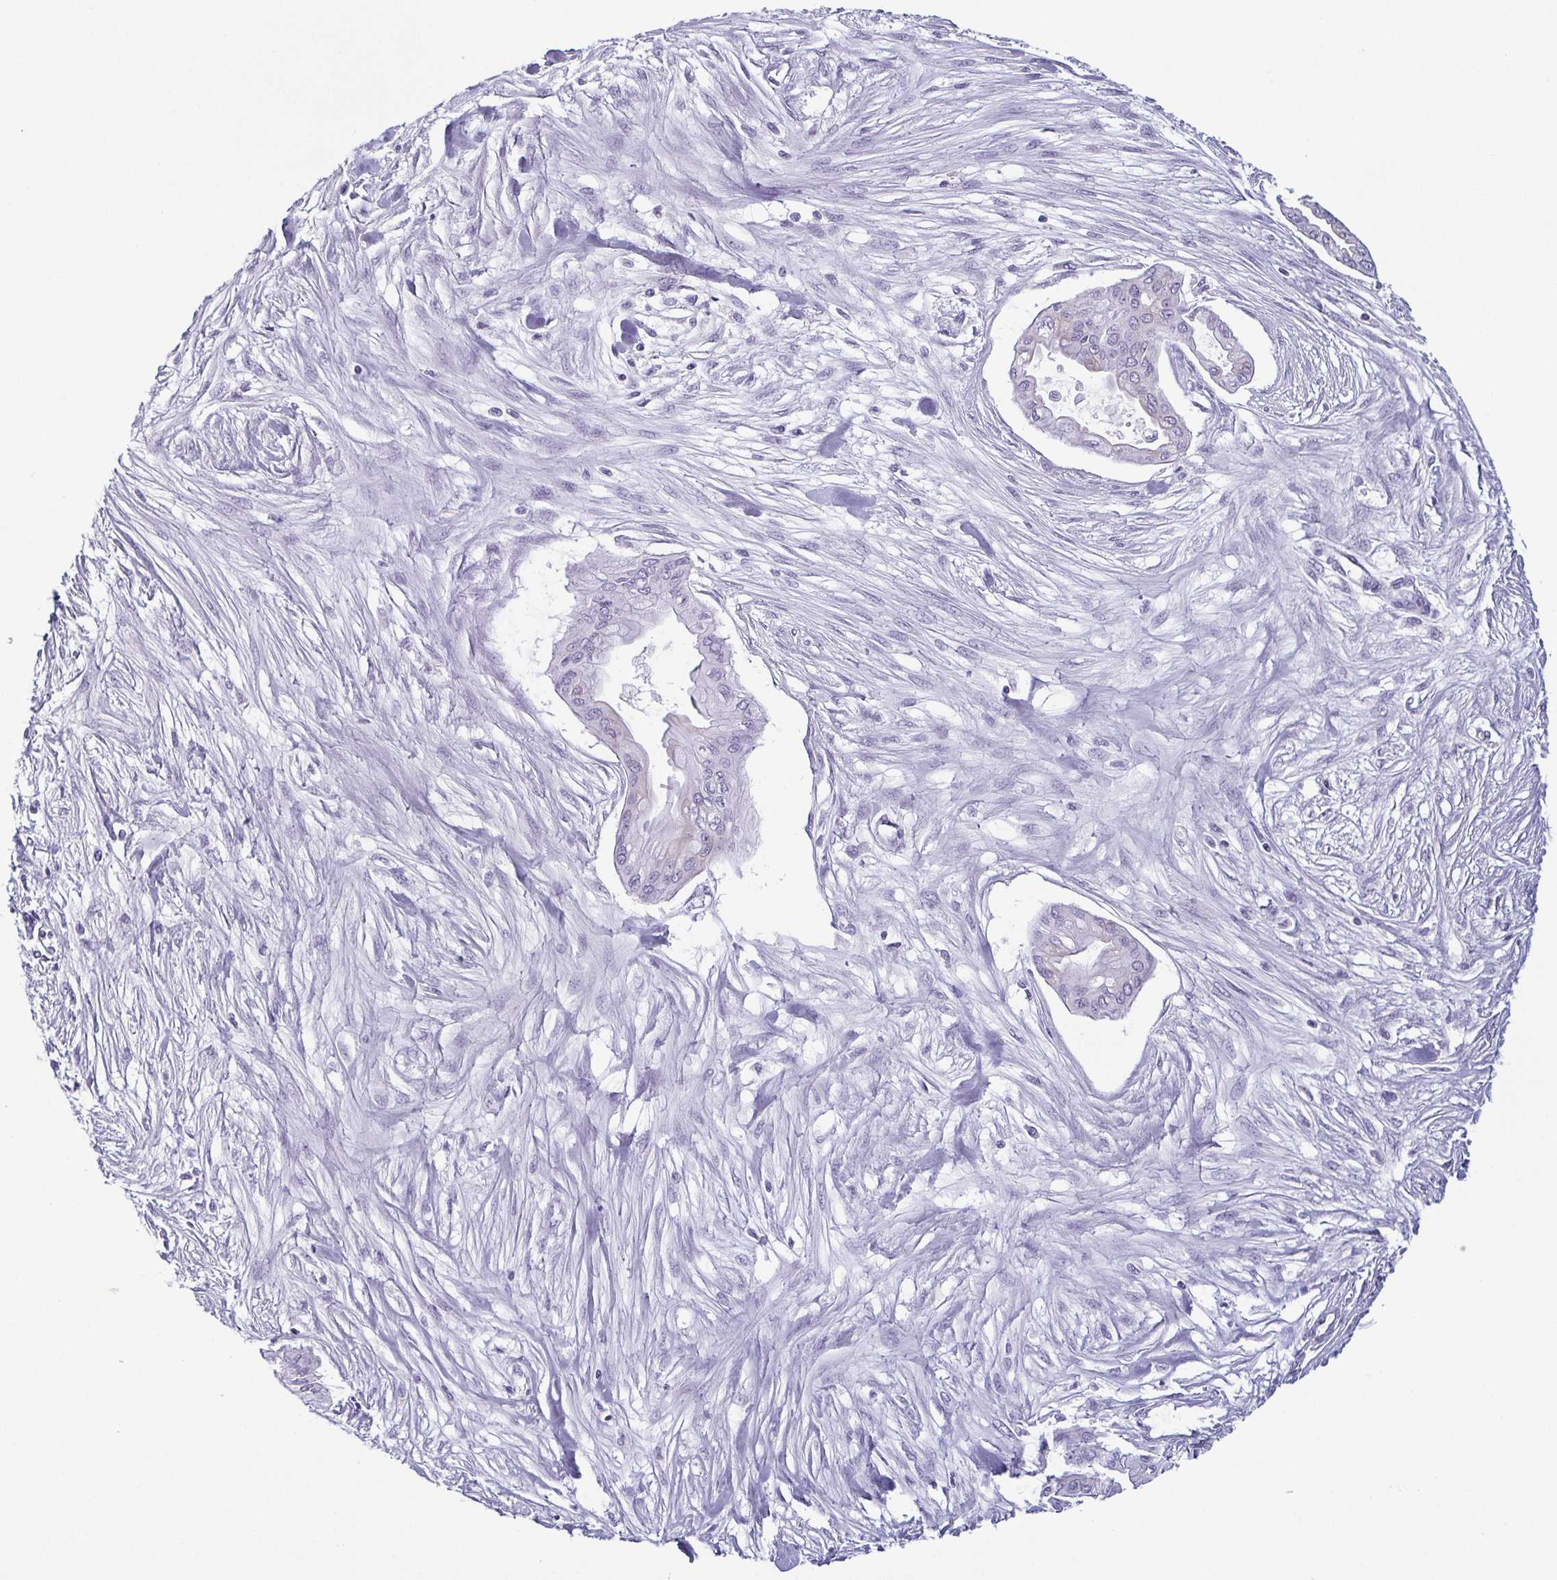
{"staining": {"intensity": "negative", "quantity": "none", "location": "none"}, "tissue": "pancreatic cancer", "cell_type": "Tumor cells", "image_type": "cancer", "snomed": [{"axis": "morphology", "description": "Adenocarcinoma, NOS"}, {"axis": "topography", "description": "Pancreas"}], "caption": "A micrograph of pancreatic cancer stained for a protein displays no brown staining in tumor cells.", "gene": "KRT78", "patient": {"sex": "female", "age": 68}}